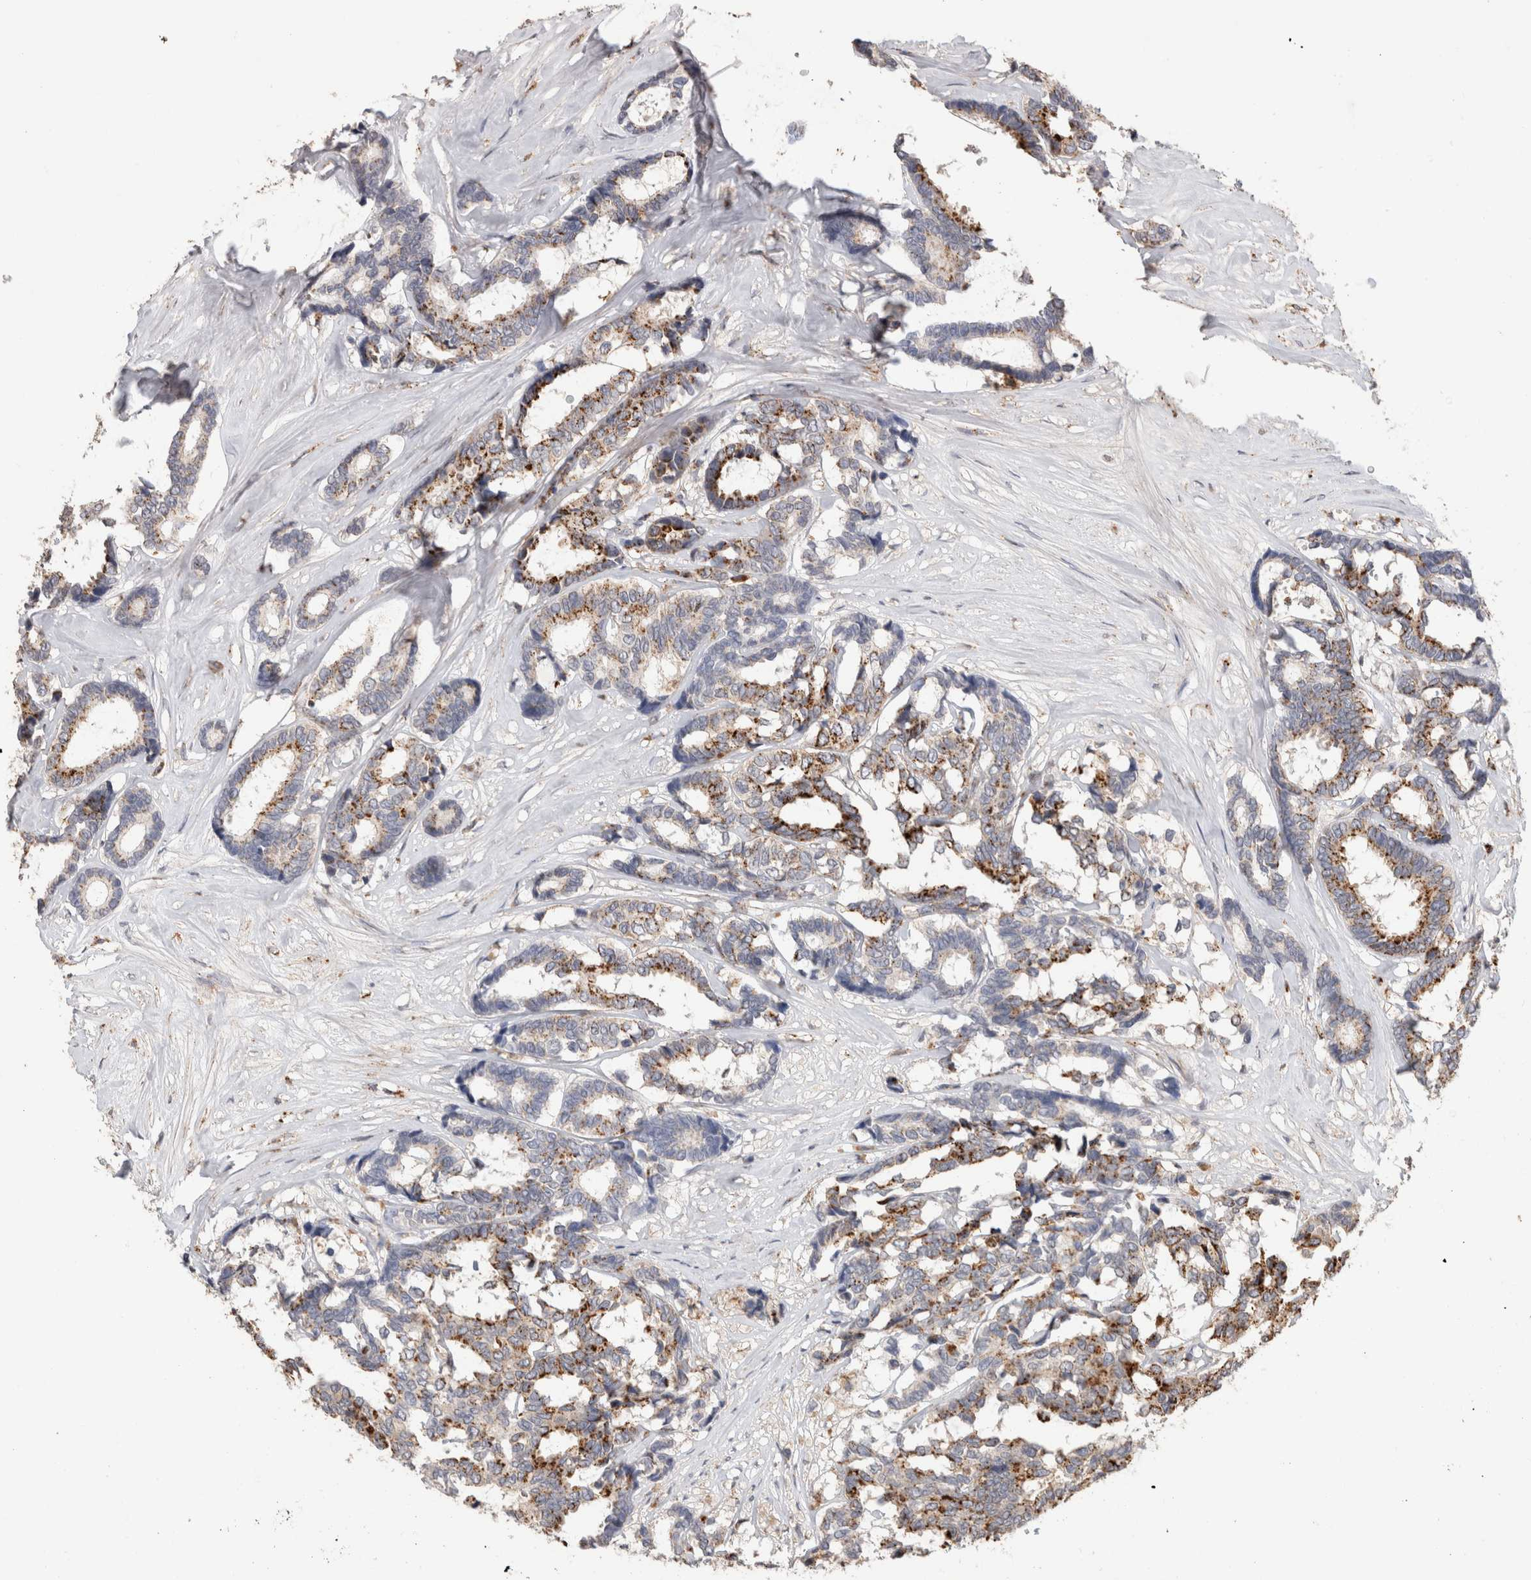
{"staining": {"intensity": "strong", "quantity": ">75%", "location": "cytoplasmic/membranous"}, "tissue": "breast cancer", "cell_type": "Tumor cells", "image_type": "cancer", "snomed": [{"axis": "morphology", "description": "Duct carcinoma"}, {"axis": "topography", "description": "Breast"}], "caption": "High-magnification brightfield microscopy of infiltrating ductal carcinoma (breast) stained with DAB (3,3'-diaminobenzidine) (brown) and counterstained with hematoxylin (blue). tumor cells exhibit strong cytoplasmic/membranous positivity is identified in about>75% of cells. Nuclei are stained in blue.", "gene": "ARSA", "patient": {"sex": "female", "age": 87}}